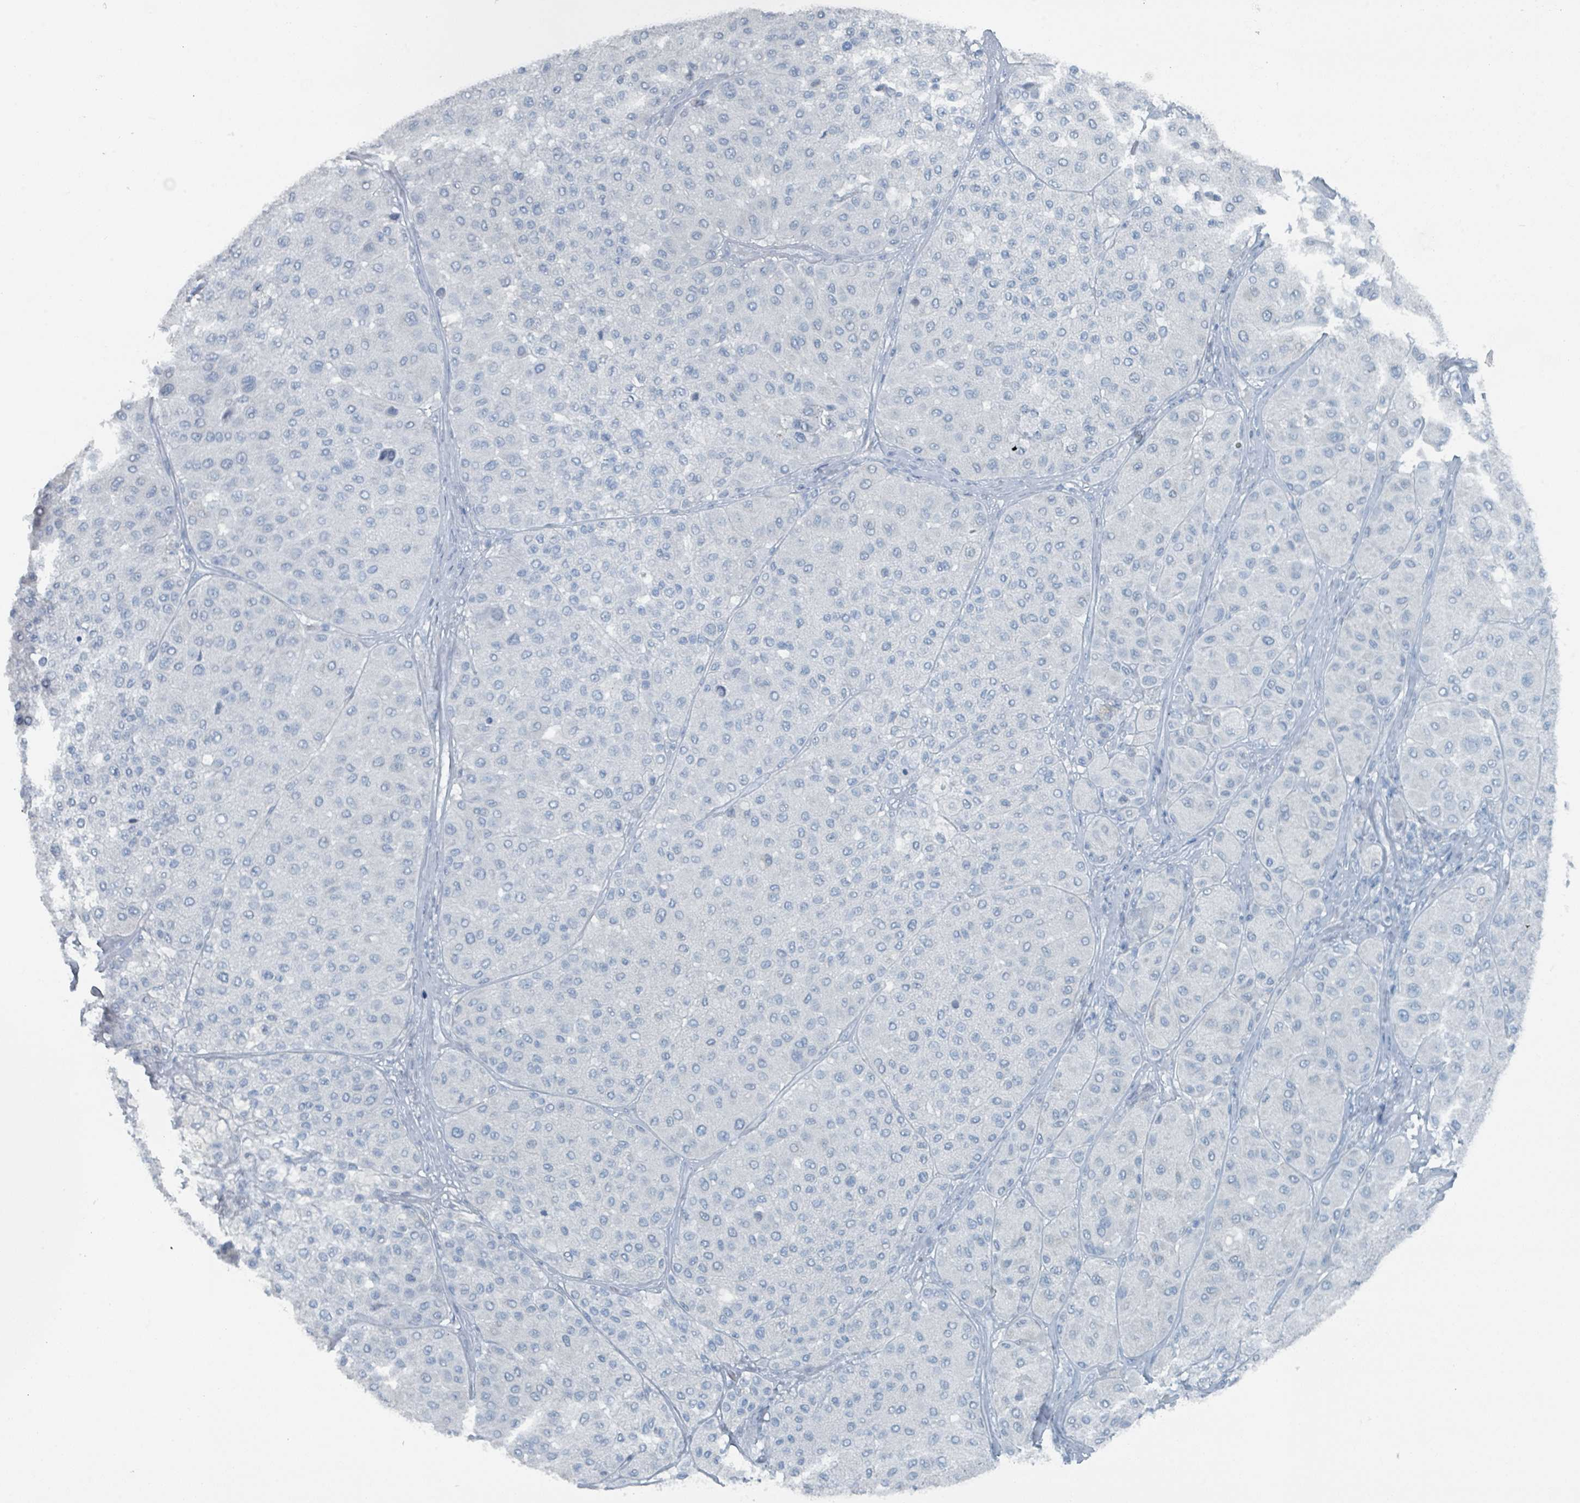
{"staining": {"intensity": "negative", "quantity": "none", "location": "none"}, "tissue": "melanoma", "cell_type": "Tumor cells", "image_type": "cancer", "snomed": [{"axis": "morphology", "description": "Malignant melanoma, Metastatic site"}, {"axis": "topography", "description": "Smooth muscle"}], "caption": "A histopathology image of human melanoma is negative for staining in tumor cells.", "gene": "GAMT", "patient": {"sex": "male", "age": 41}}